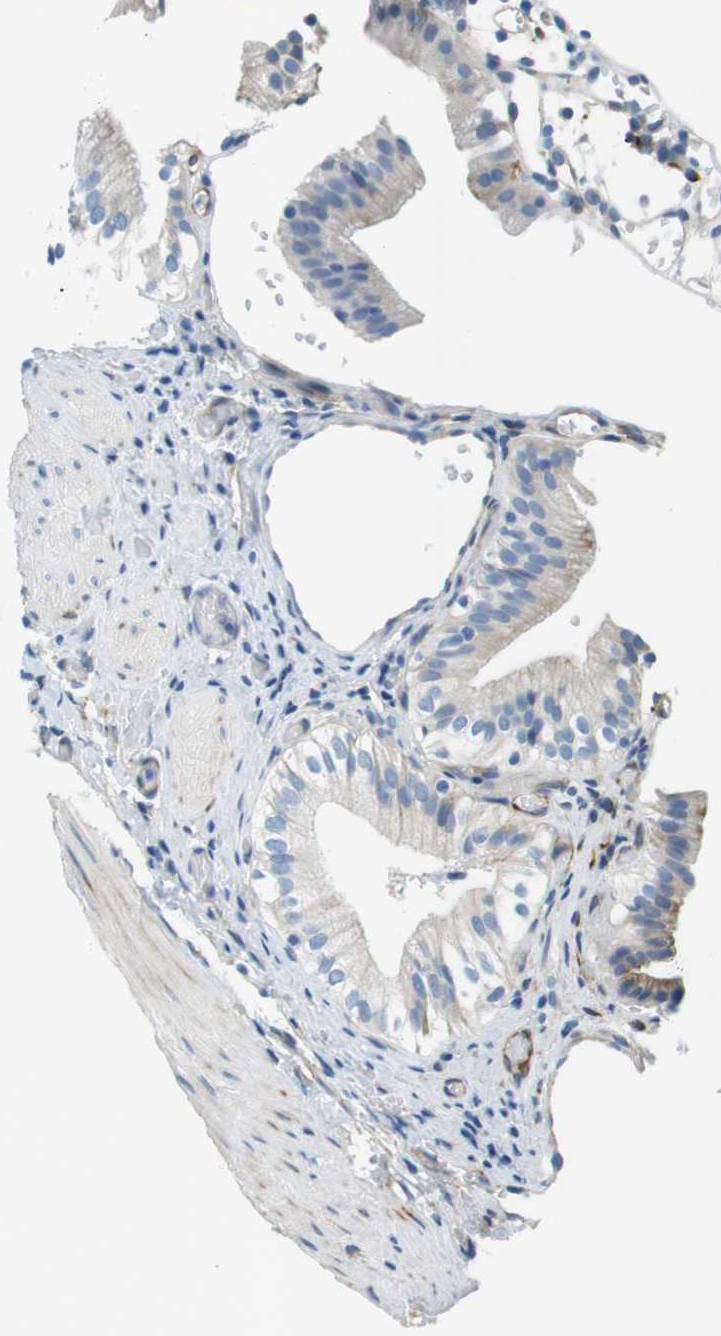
{"staining": {"intensity": "weak", "quantity": "25%-75%", "location": "cytoplasmic/membranous"}, "tissue": "gallbladder", "cell_type": "Glandular cells", "image_type": "normal", "snomed": [{"axis": "morphology", "description": "Normal tissue, NOS"}, {"axis": "topography", "description": "Gallbladder"}], "caption": "A histopathology image of human gallbladder stained for a protein shows weak cytoplasmic/membranous brown staining in glandular cells. (DAB (3,3'-diaminobenzidine) IHC, brown staining for protein, blue staining for nuclei).", "gene": "EMP2", "patient": {"sex": "male", "age": 65}}